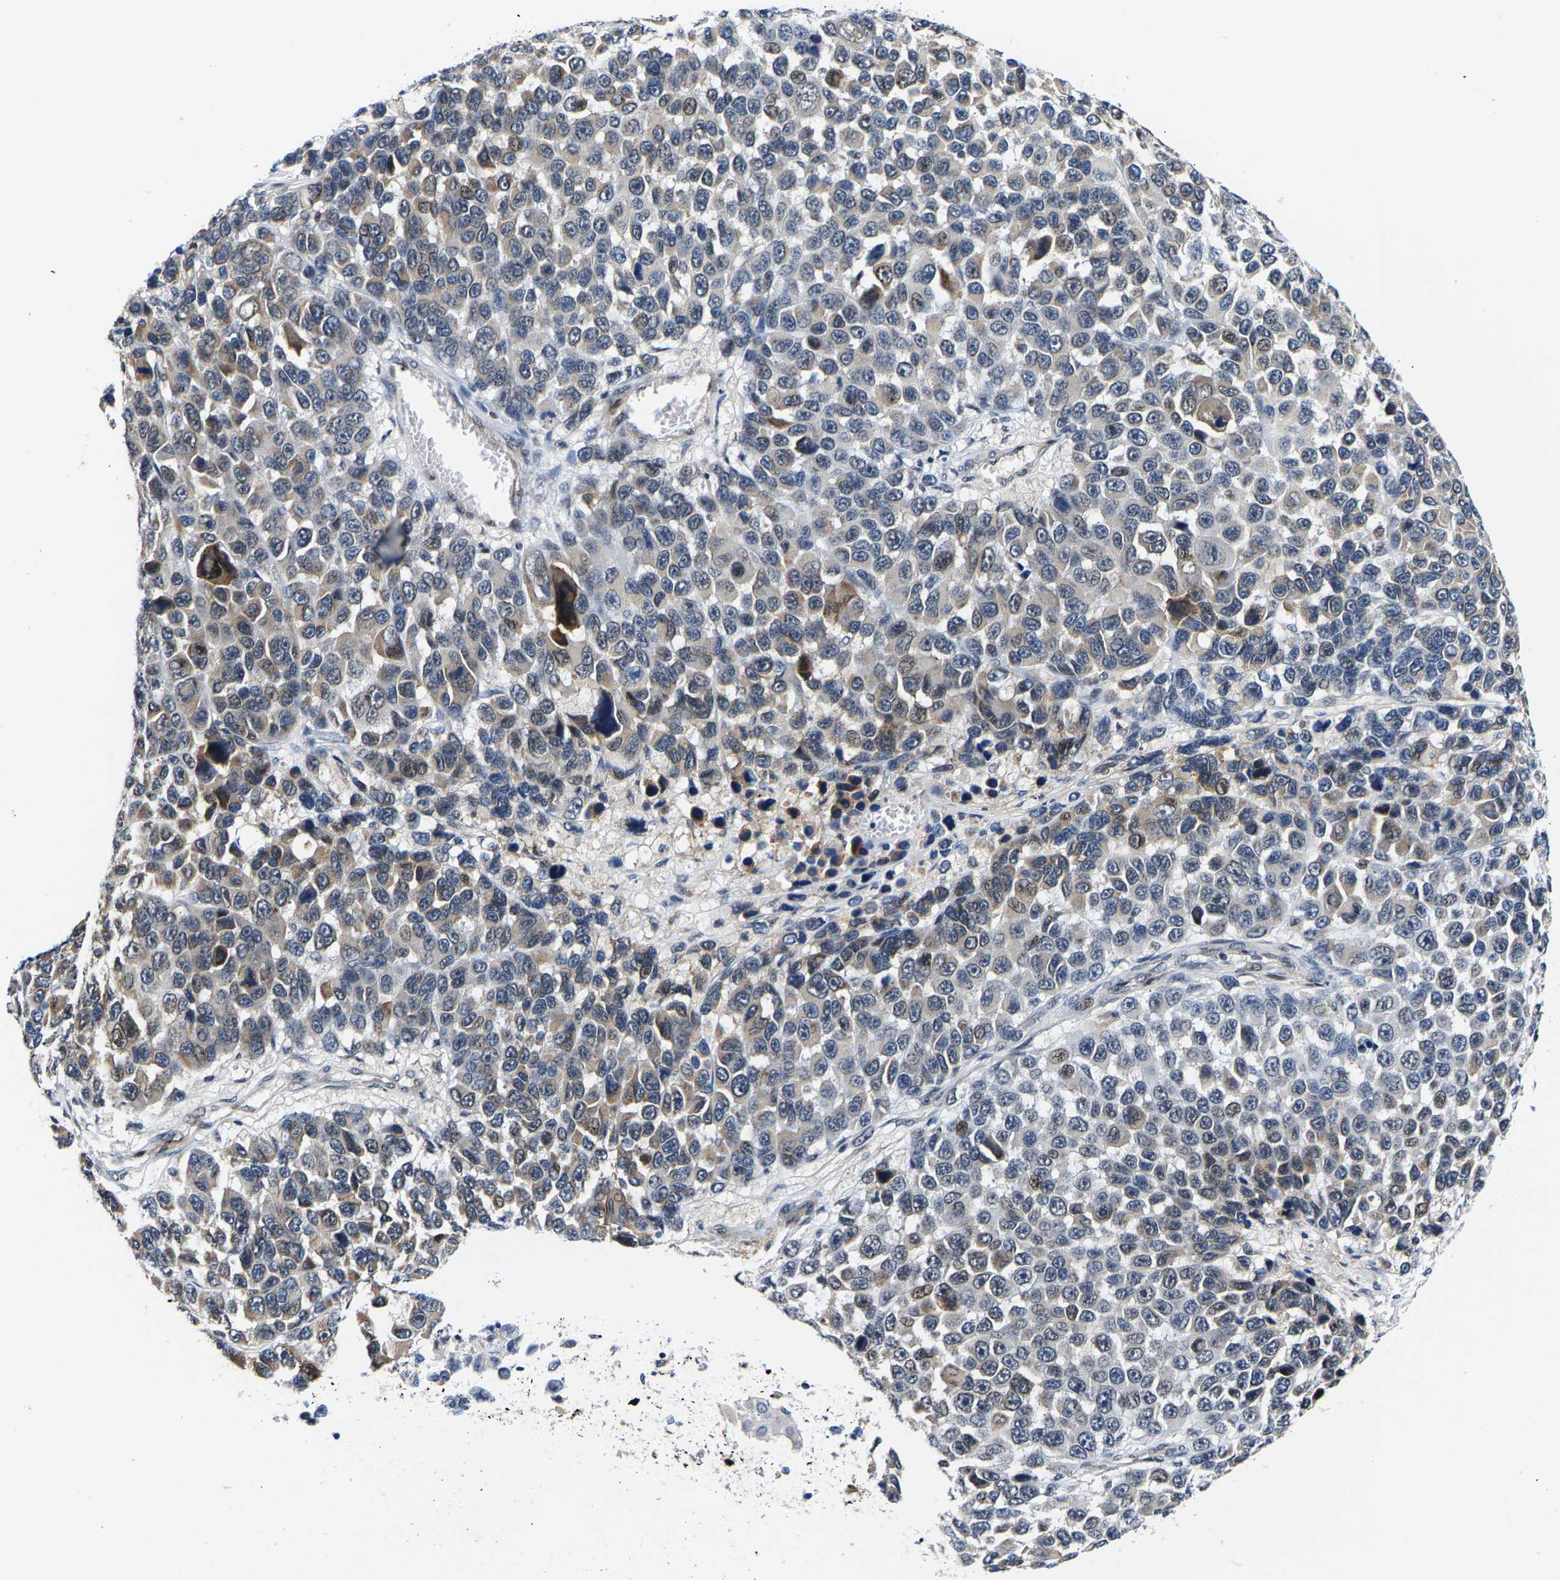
{"staining": {"intensity": "weak", "quantity": "<25%", "location": "cytoplasmic/membranous"}, "tissue": "melanoma", "cell_type": "Tumor cells", "image_type": "cancer", "snomed": [{"axis": "morphology", "description": "Malignant melanoma, NOS"}, {"axis": "topography", "description": "Skin"}], "caption": "DAB immunohistochemical staining of human malignant melanoma shows no significant positivity in tumor cells. Nuclei are stained in blue.", "gene": "GTPBP10", "patient": {"sex": "male", "age": 53}}